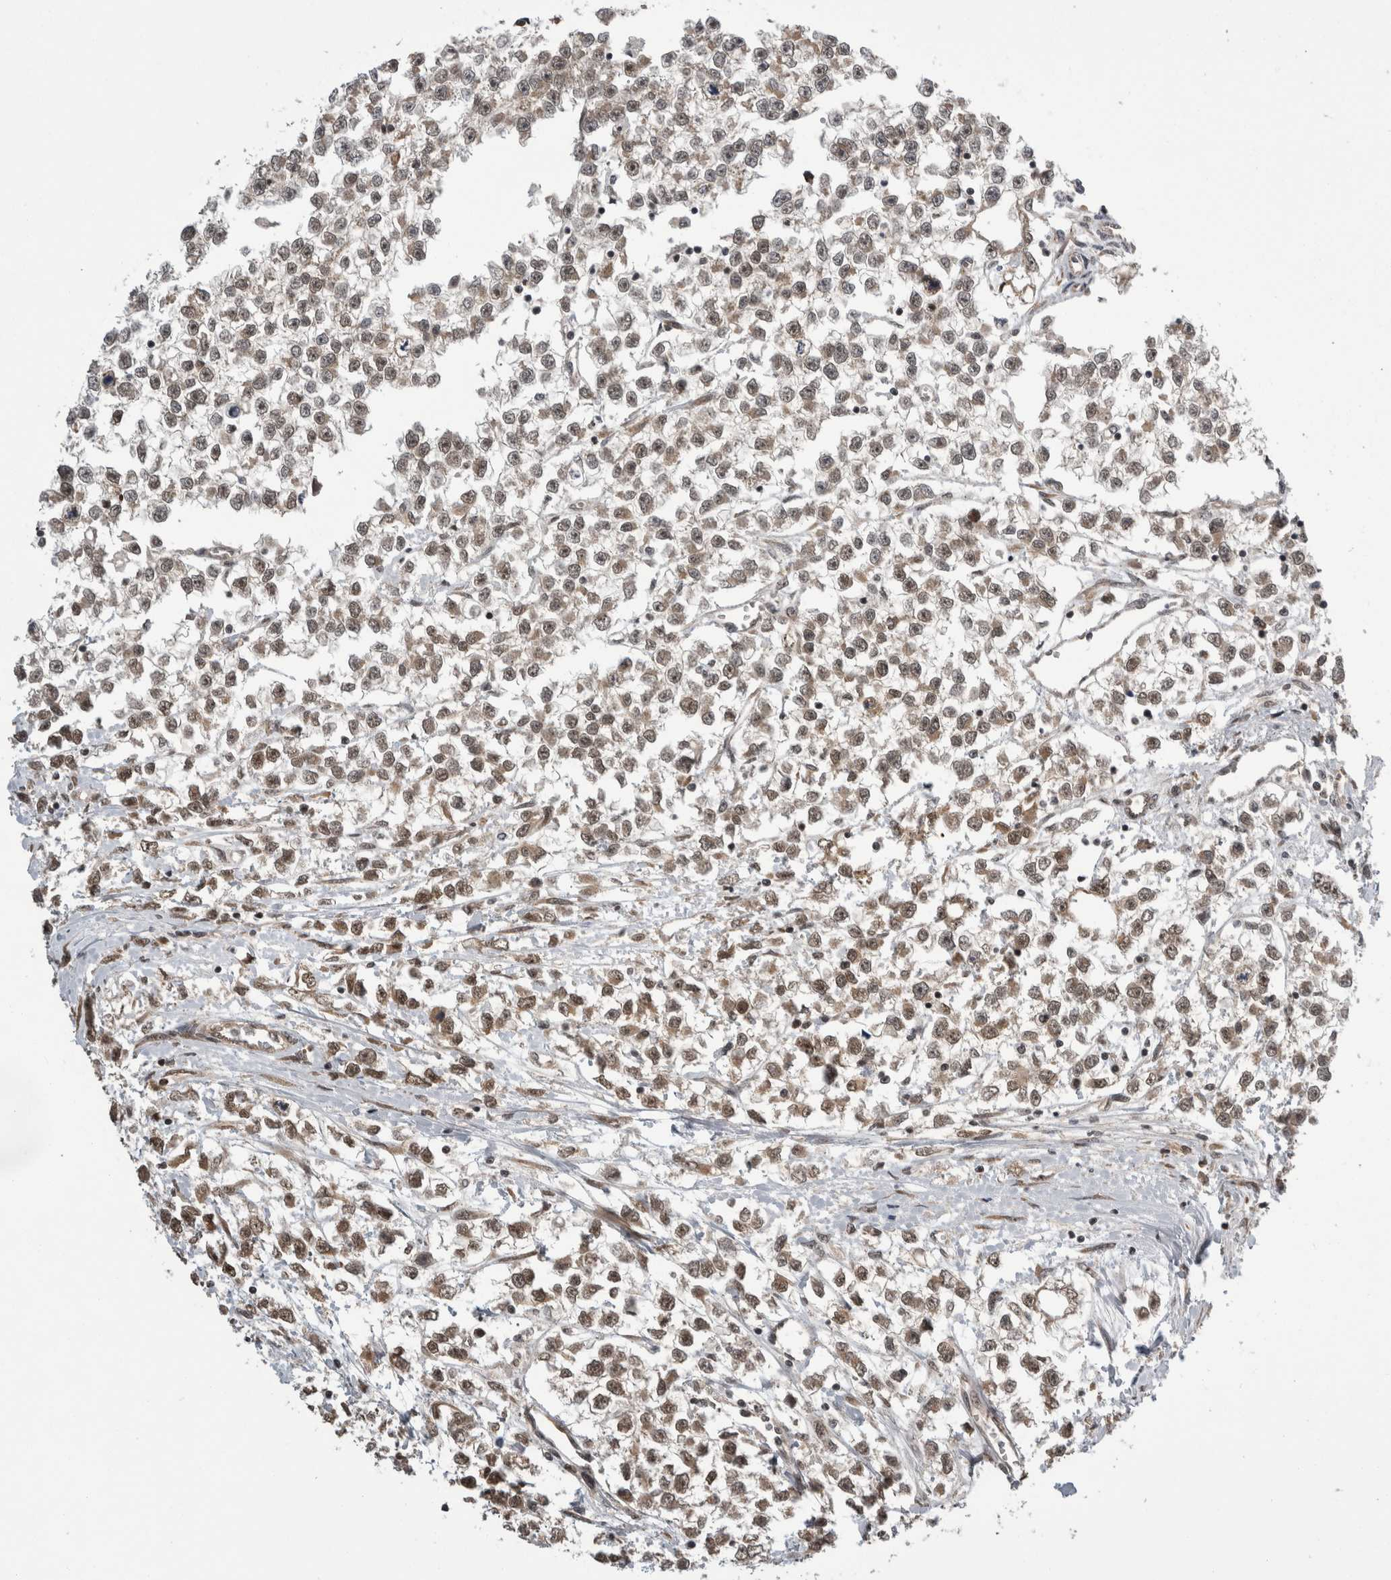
{"staining": {"intensity": "weak", "quantity": ">75%", "location": "nuclear"}, "tissue": "testis cancer", "cell_type": "Tumor cells", "image_type": "cancer", "snomed": [{"axis": "morphology", "description": "Seminoma, NOS"}, {"axis": "morphology", "description": "Carcinoma, Embryonal, NOS"}, {"axis": "topography", "description": "Testis"}], "caption": "DAB (3,3'-diaminobenzidine) immunohistochemical staining of testis embryonal carcinoma reveals weak nuclear protein expression in approximately >75% of tumor cells. The protein of interest is shown in brown color, while the nuclei are stained blue.", "gene": "CPSF2", "patient": {"sex": "male", "age": 51}}